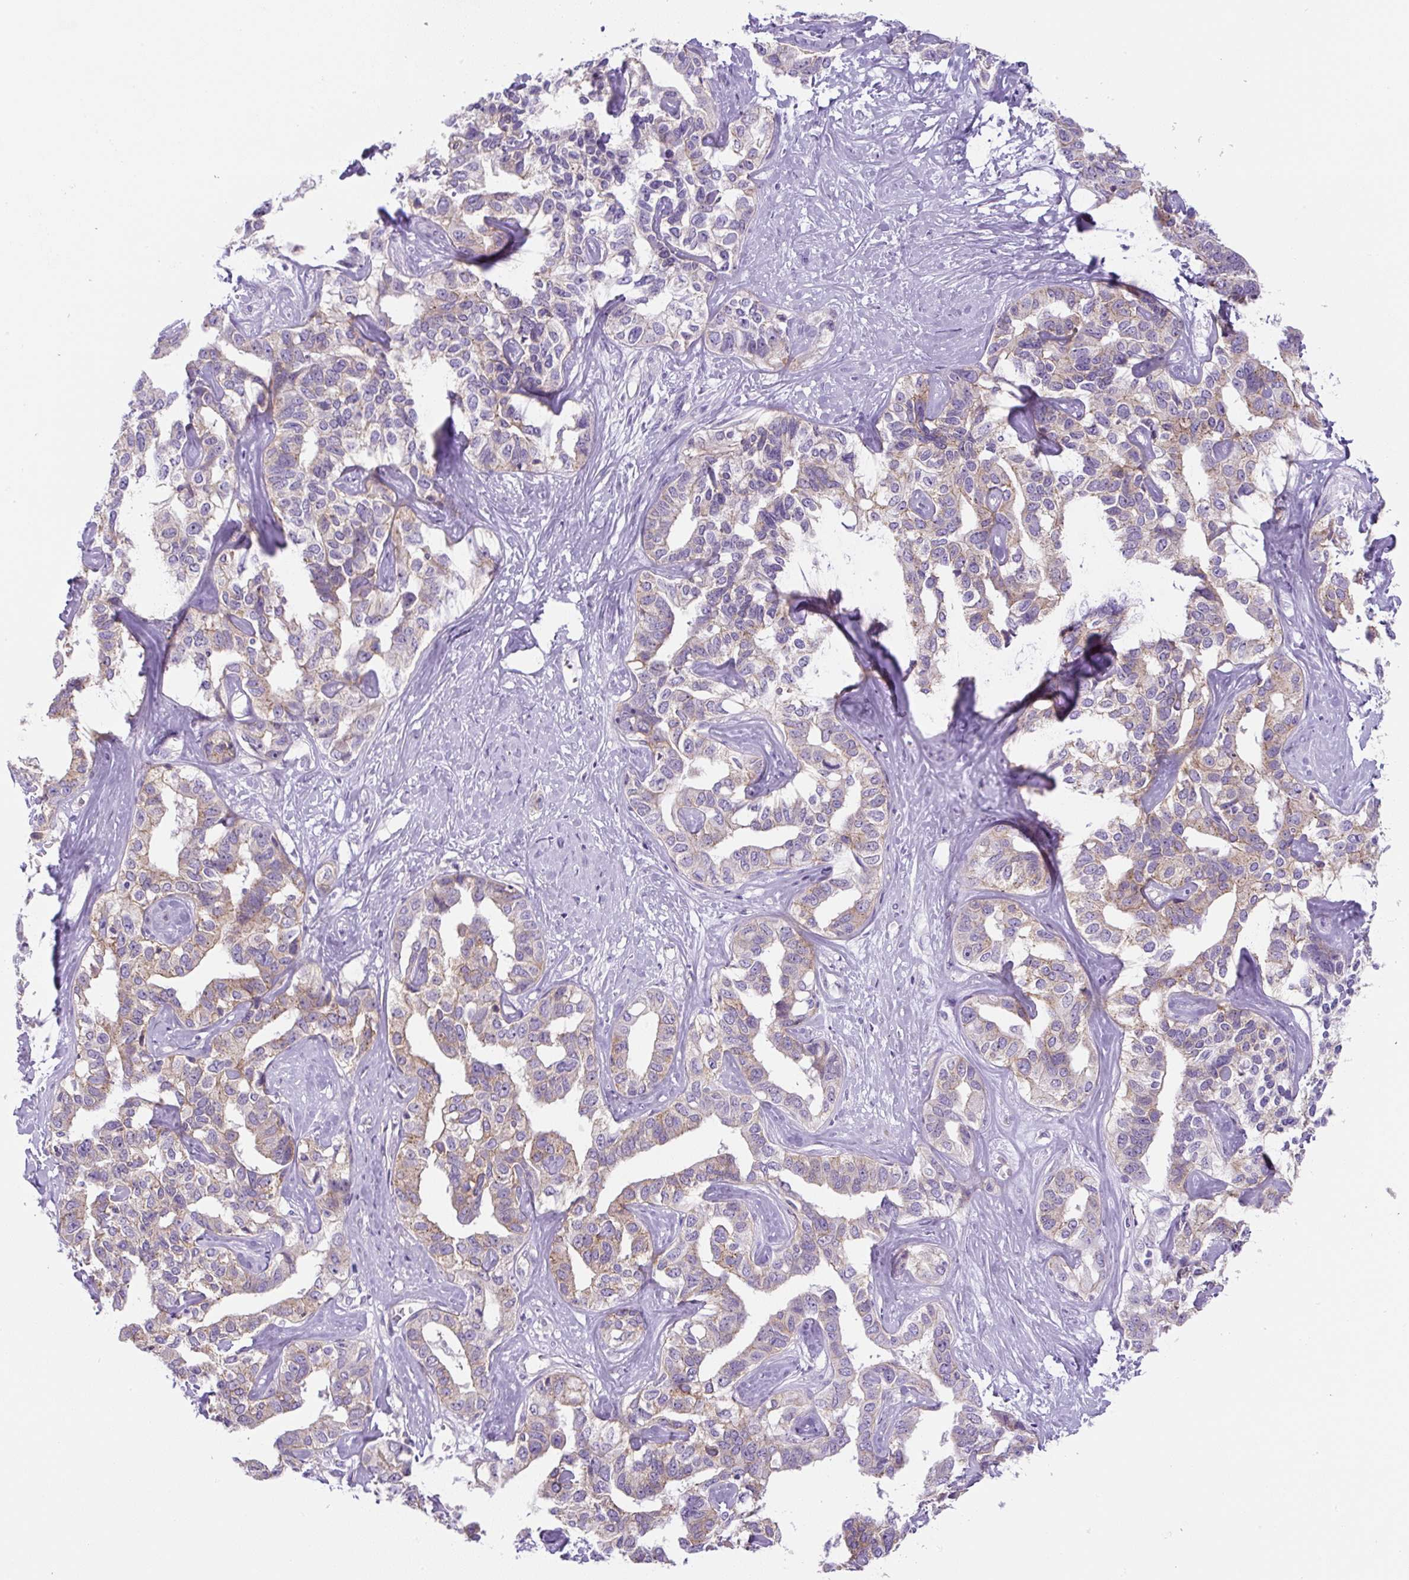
{"staining": {"intensity": "weak", "quantity": "25%-75%", "location": "cytoplasmic/membranous"}, "tissue": "liver cancer", "cell_type": "Tumor cells", "image_type": "cancer", "snomed": [{"axis": "morphology", "description": "Cholangiocarcinoma"}, {"axis": "topography", "description": "Liver"}], "caption": "An immunohistochemistry image of tumor tissue is shown. Protein staining in brown shows weak cytoplasmic/membranous positivity in liver cancer (cholangiocarcinoma) within tumor cells.", "gene": "ADAMTS19", "patient": {"sex": "male", "age": 59}}